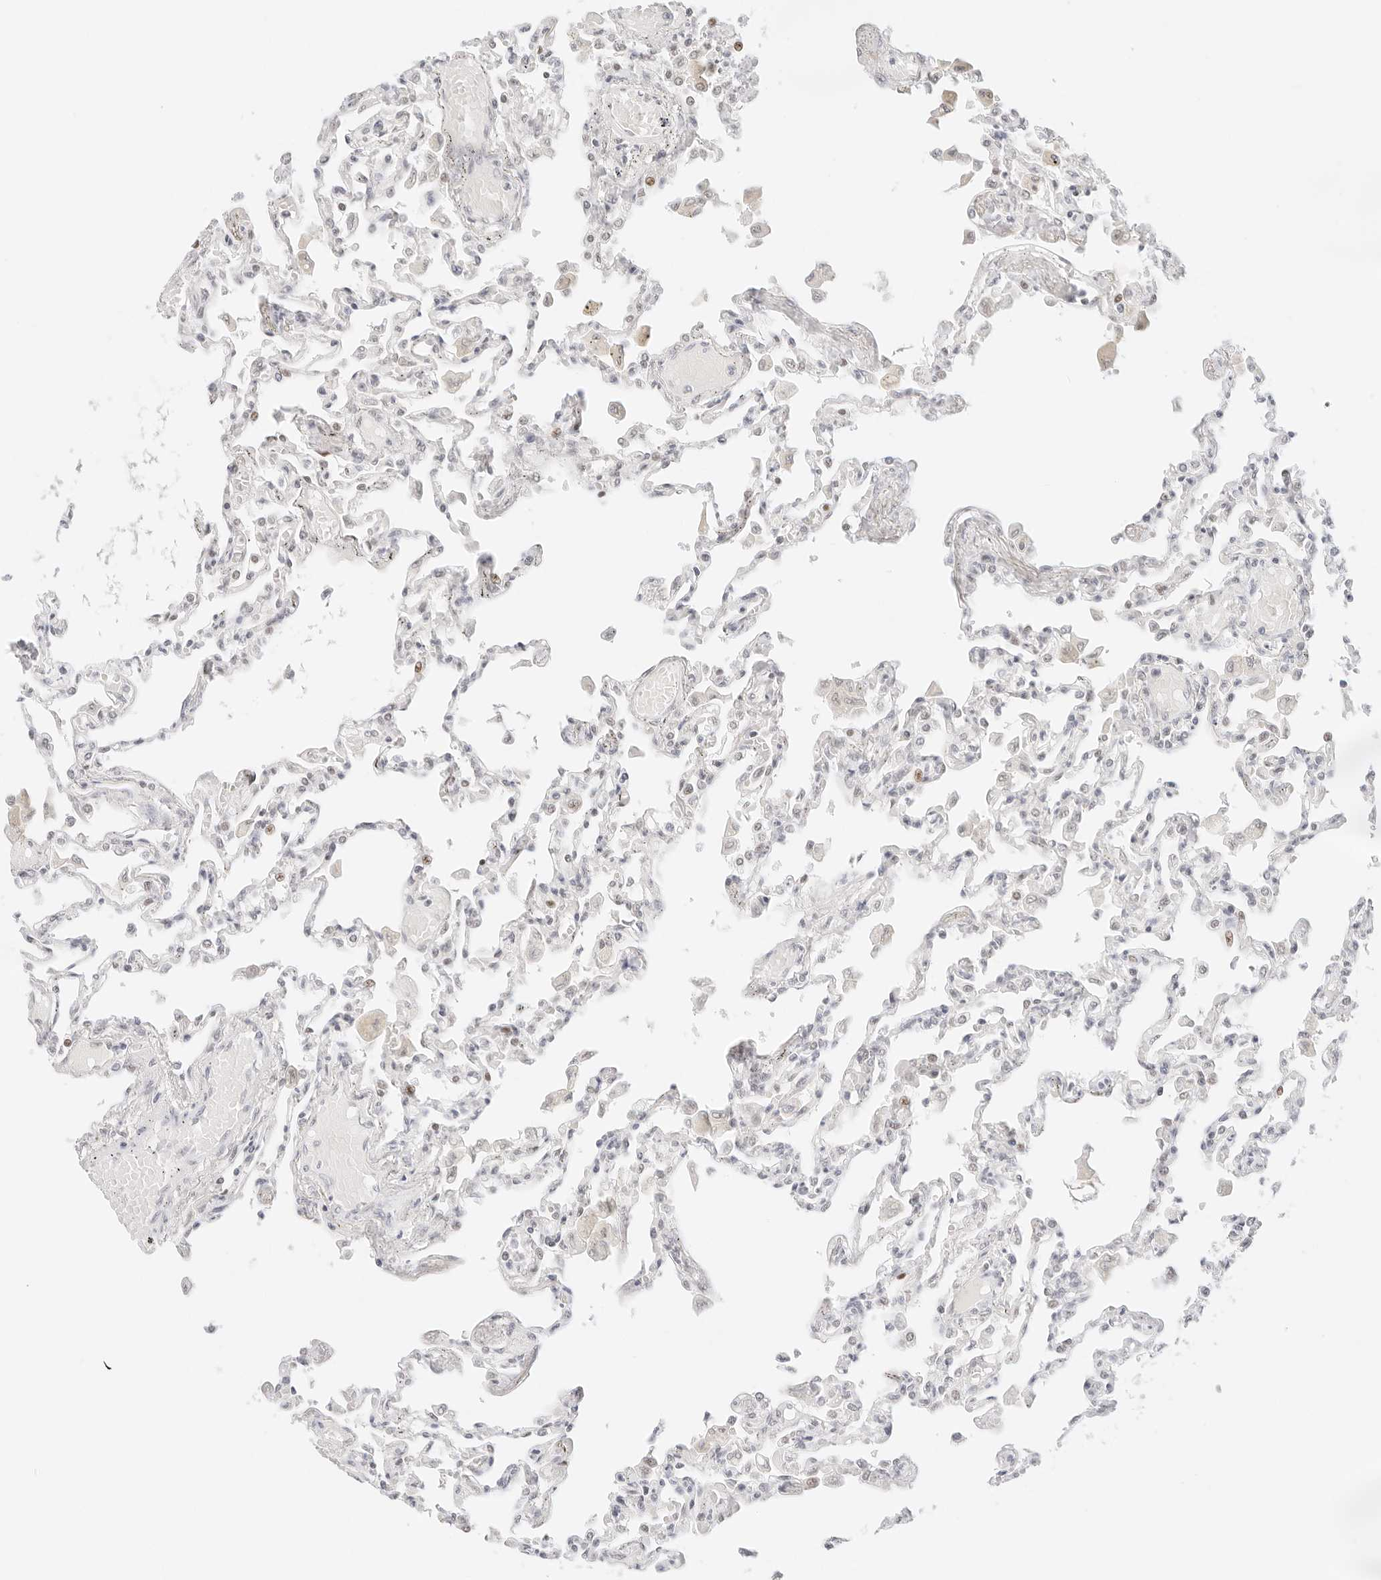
{"staining": {"intensity": "negative", "quantity": "none", "location": "none"}, "tissue": "lung", "cell_type": "Alveolar cells", "image_type": "normal", "snomed": [{"axis": "morphology", "description": "Normal tissue, NOS"}, {"axis": "topography", "description": "Bronchus"}, {"axis": "topography", "description": "Lung"}], "caption": "This micrograph is of benign lung stained with immunohistochemistry to label a protein in brown with the nuclei are counter-stained blue. There is no positivity in alveolar cells.", "gene": "ITGA6", "patient": {"sex": "female", "age": 49}}